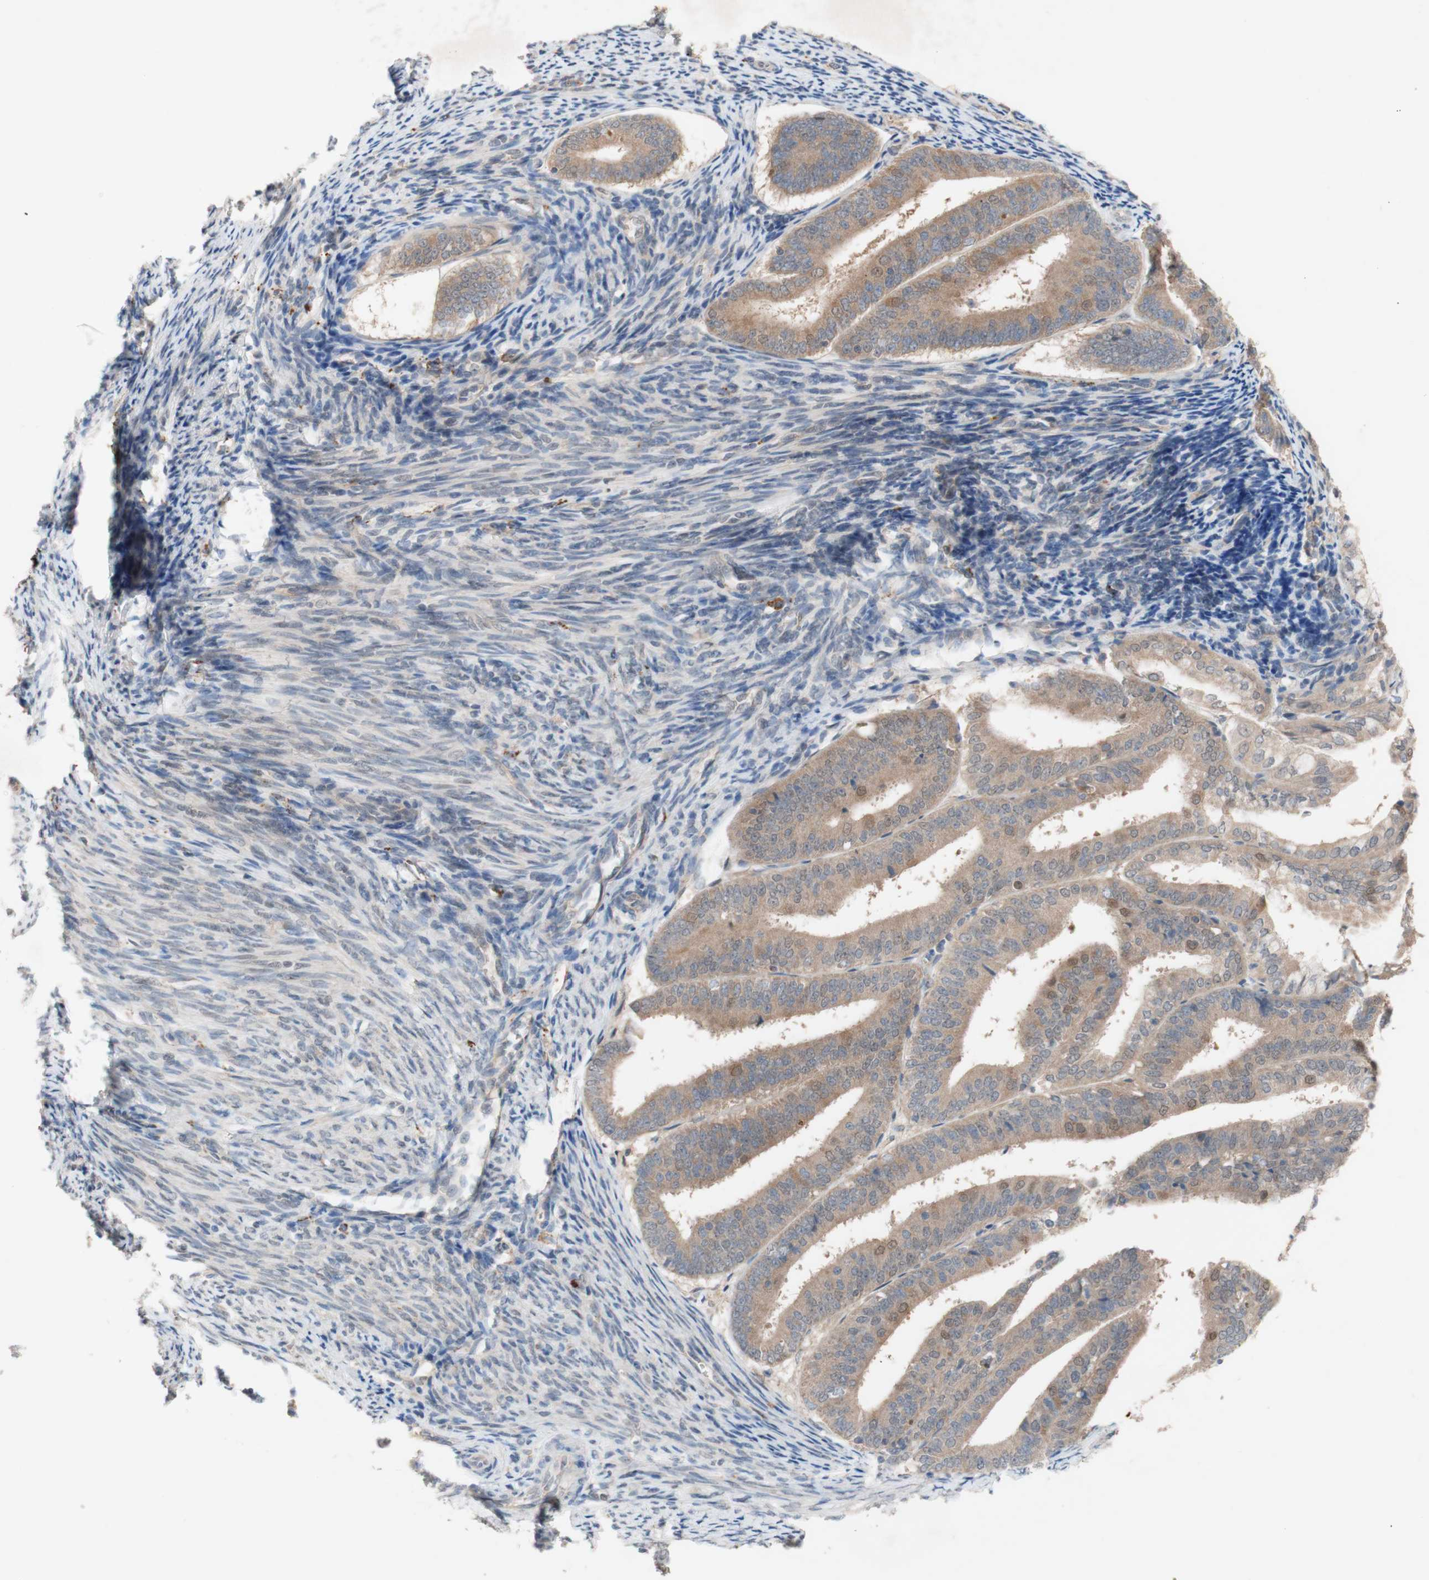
{"staining": {"intensity": "moderate", "quantity": ">75%", "location": "cytoplasmic/membranous,nuclear"}, "tissue": "endometrial cancer", "cell_type": "Tumor cells", "image_type": "cancer", "snomed": [{"axis": "morphology", "description": "Adenocarcinoma, NOS"}, {"axis": "topography", "description": "Endometrium"}], "caption": "Adenocarcinoma (endometrial) was stained to show a protein in brown. There is medium levels of moderate cytoplasmic/membranous and nuclear positivity in approximately >75% of tumor cells. (DAB (3,3'-diaminobenzidine) IHC with brightfield microscopy, high magnification).", "gene": "PEX2", "patient": {"sex": "female", "age": 63}}